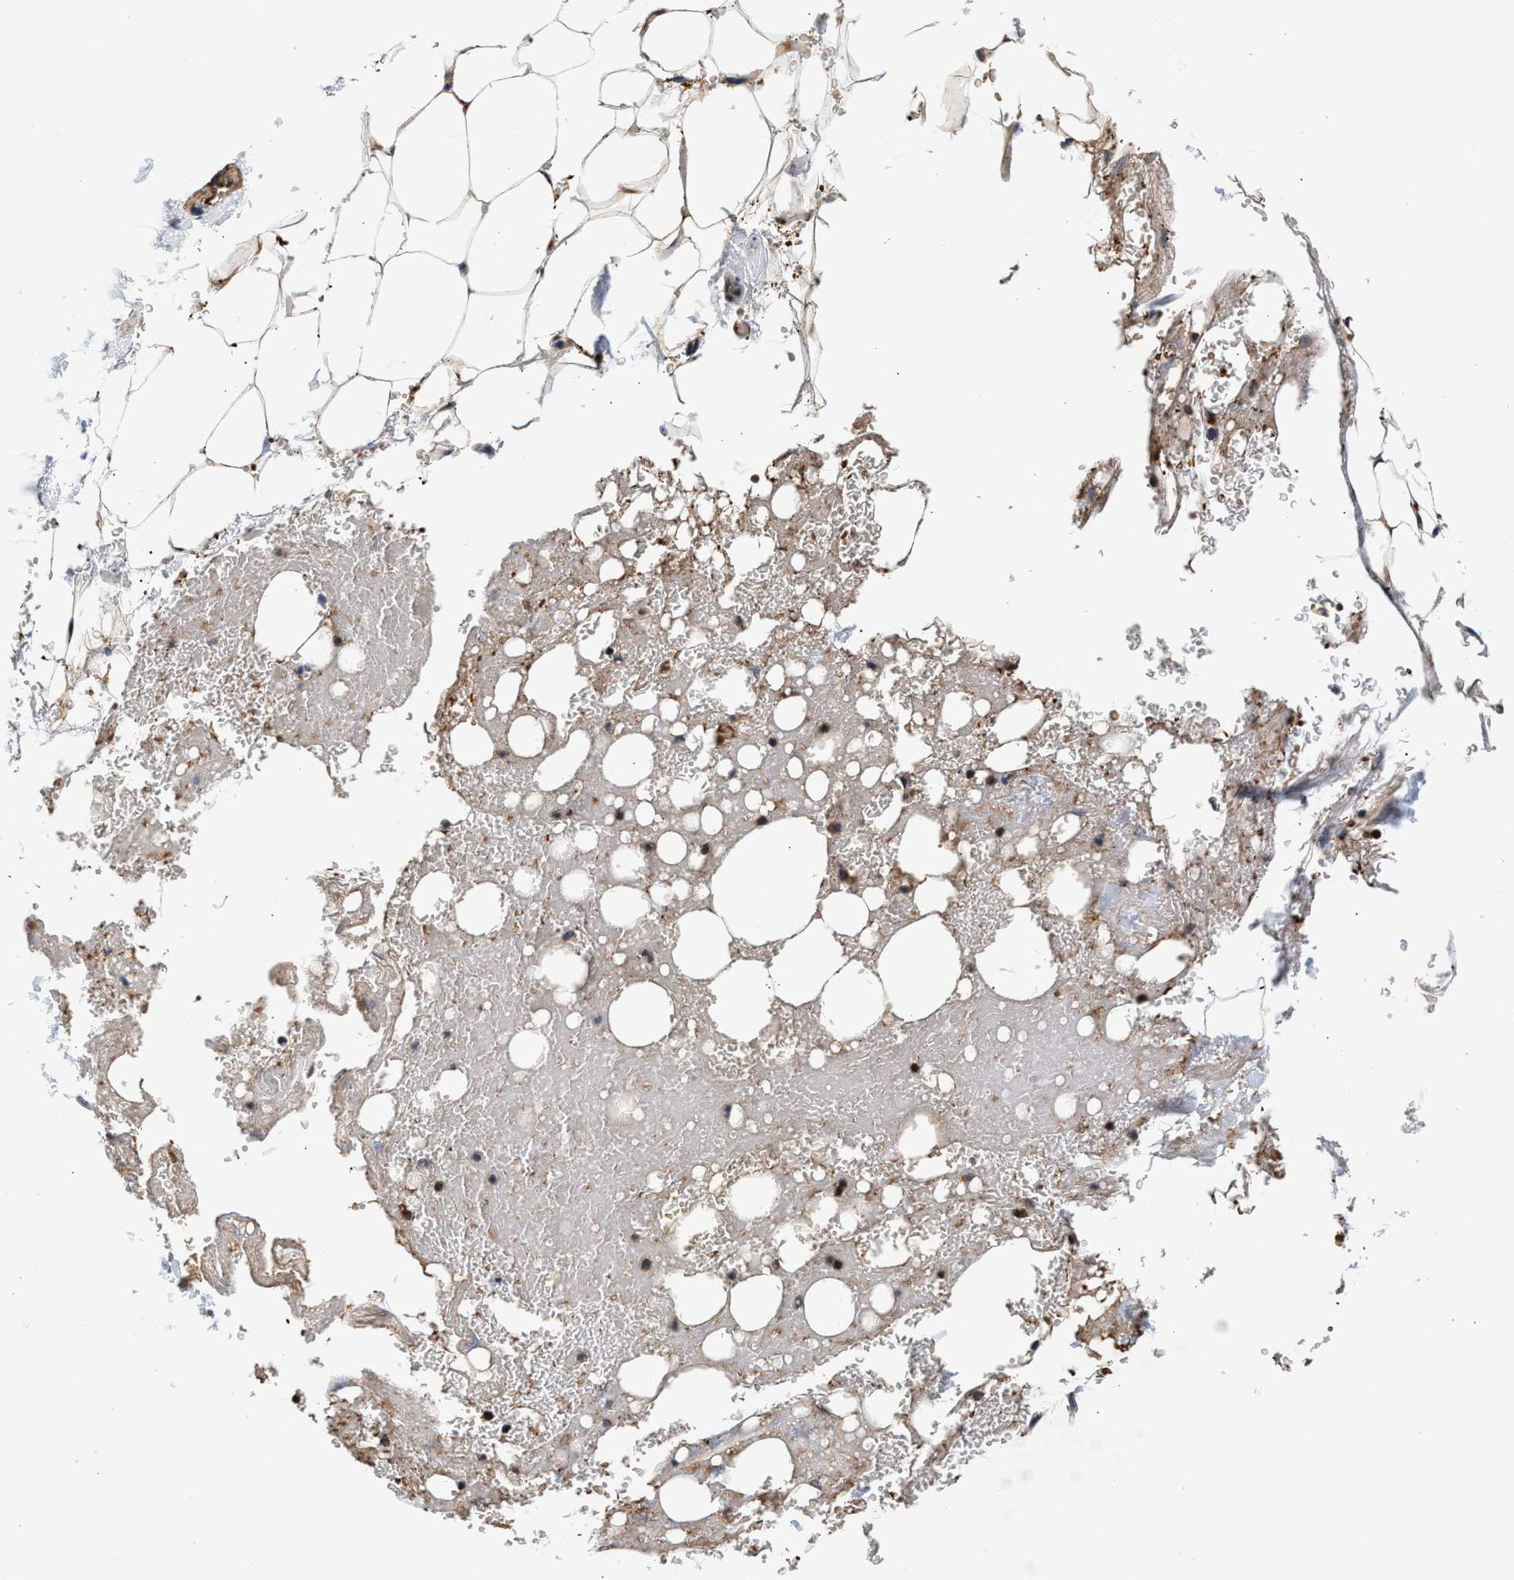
{"staining": {"intensity": "weak", "quantity": "25%-75%", "location": "cytoplasmic/membranous"}, "tissue": "adipose tissue", "cell_type": "Adipocytes", "image_type": "normal", "snomed": [{"axis": "morphology", "description": "Normal tissue, NOS"}, {"axis": "topography", "description": "Peripheral nerve tissue"}], "caption": "Adipose tissue stained for a protein shows weak cytoplasmic/membranous positivity in adipocytes.", "gene": "SGK1", "patient": {"sex": "male", "age": 70}}